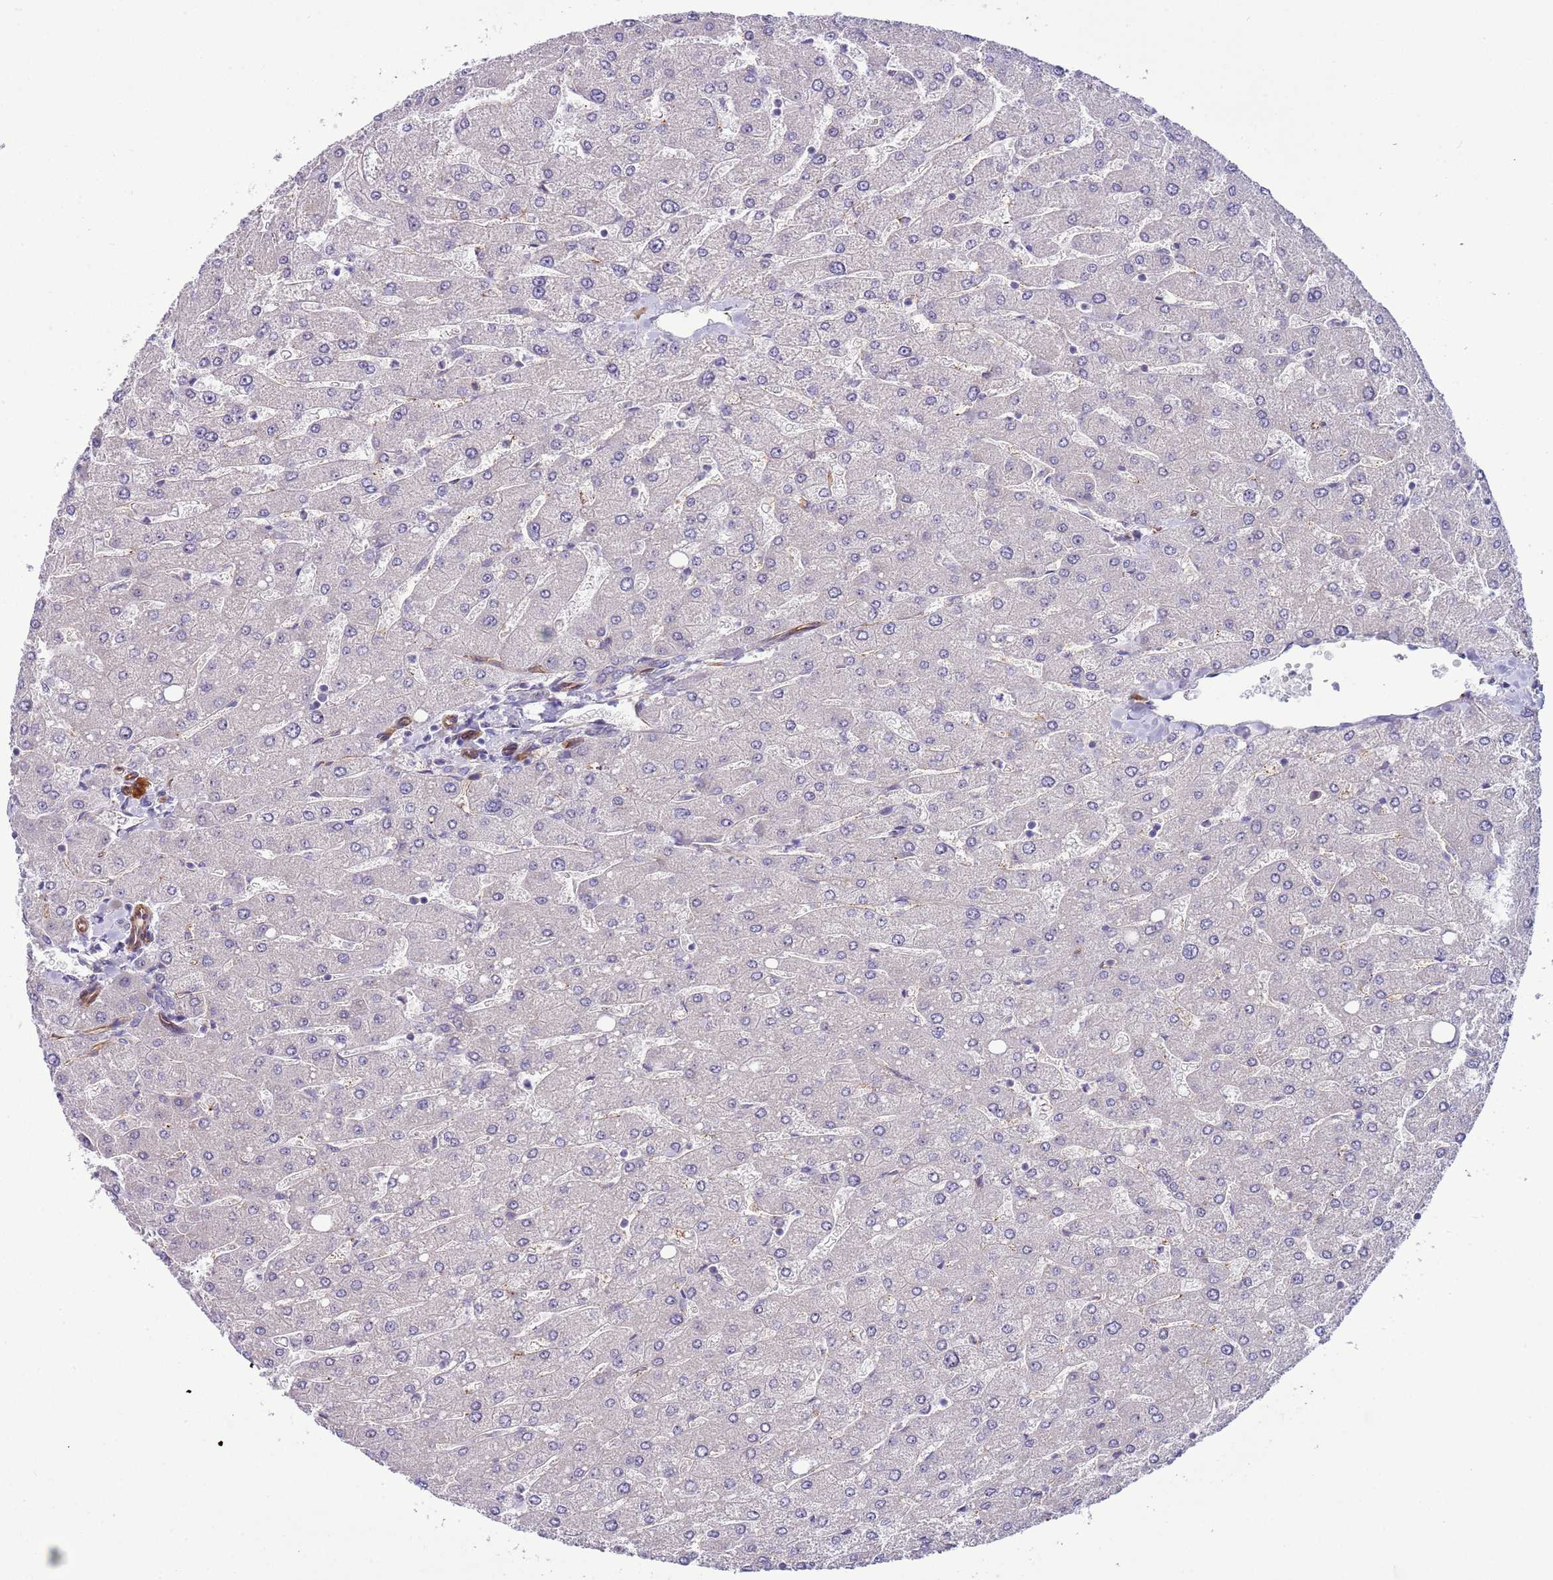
{"staining": {"intensity": "negative", "quantity": "none", "location": "none"}, "tissue": "liver", "cell_type": "Cholangiocytes", "image_type": "normal", "snomed": [{"axis": "morphology", "description": "Normal tissue, NOS"}, {"axis": "topography", "description": "Liver"}], "caption": "DAB immunohistochemical staining of unremarkable human liver displays no significant staining in cholangiocytes.", "gene": "GAS2L3", "patient": {"sex": "male", "age": 55}}